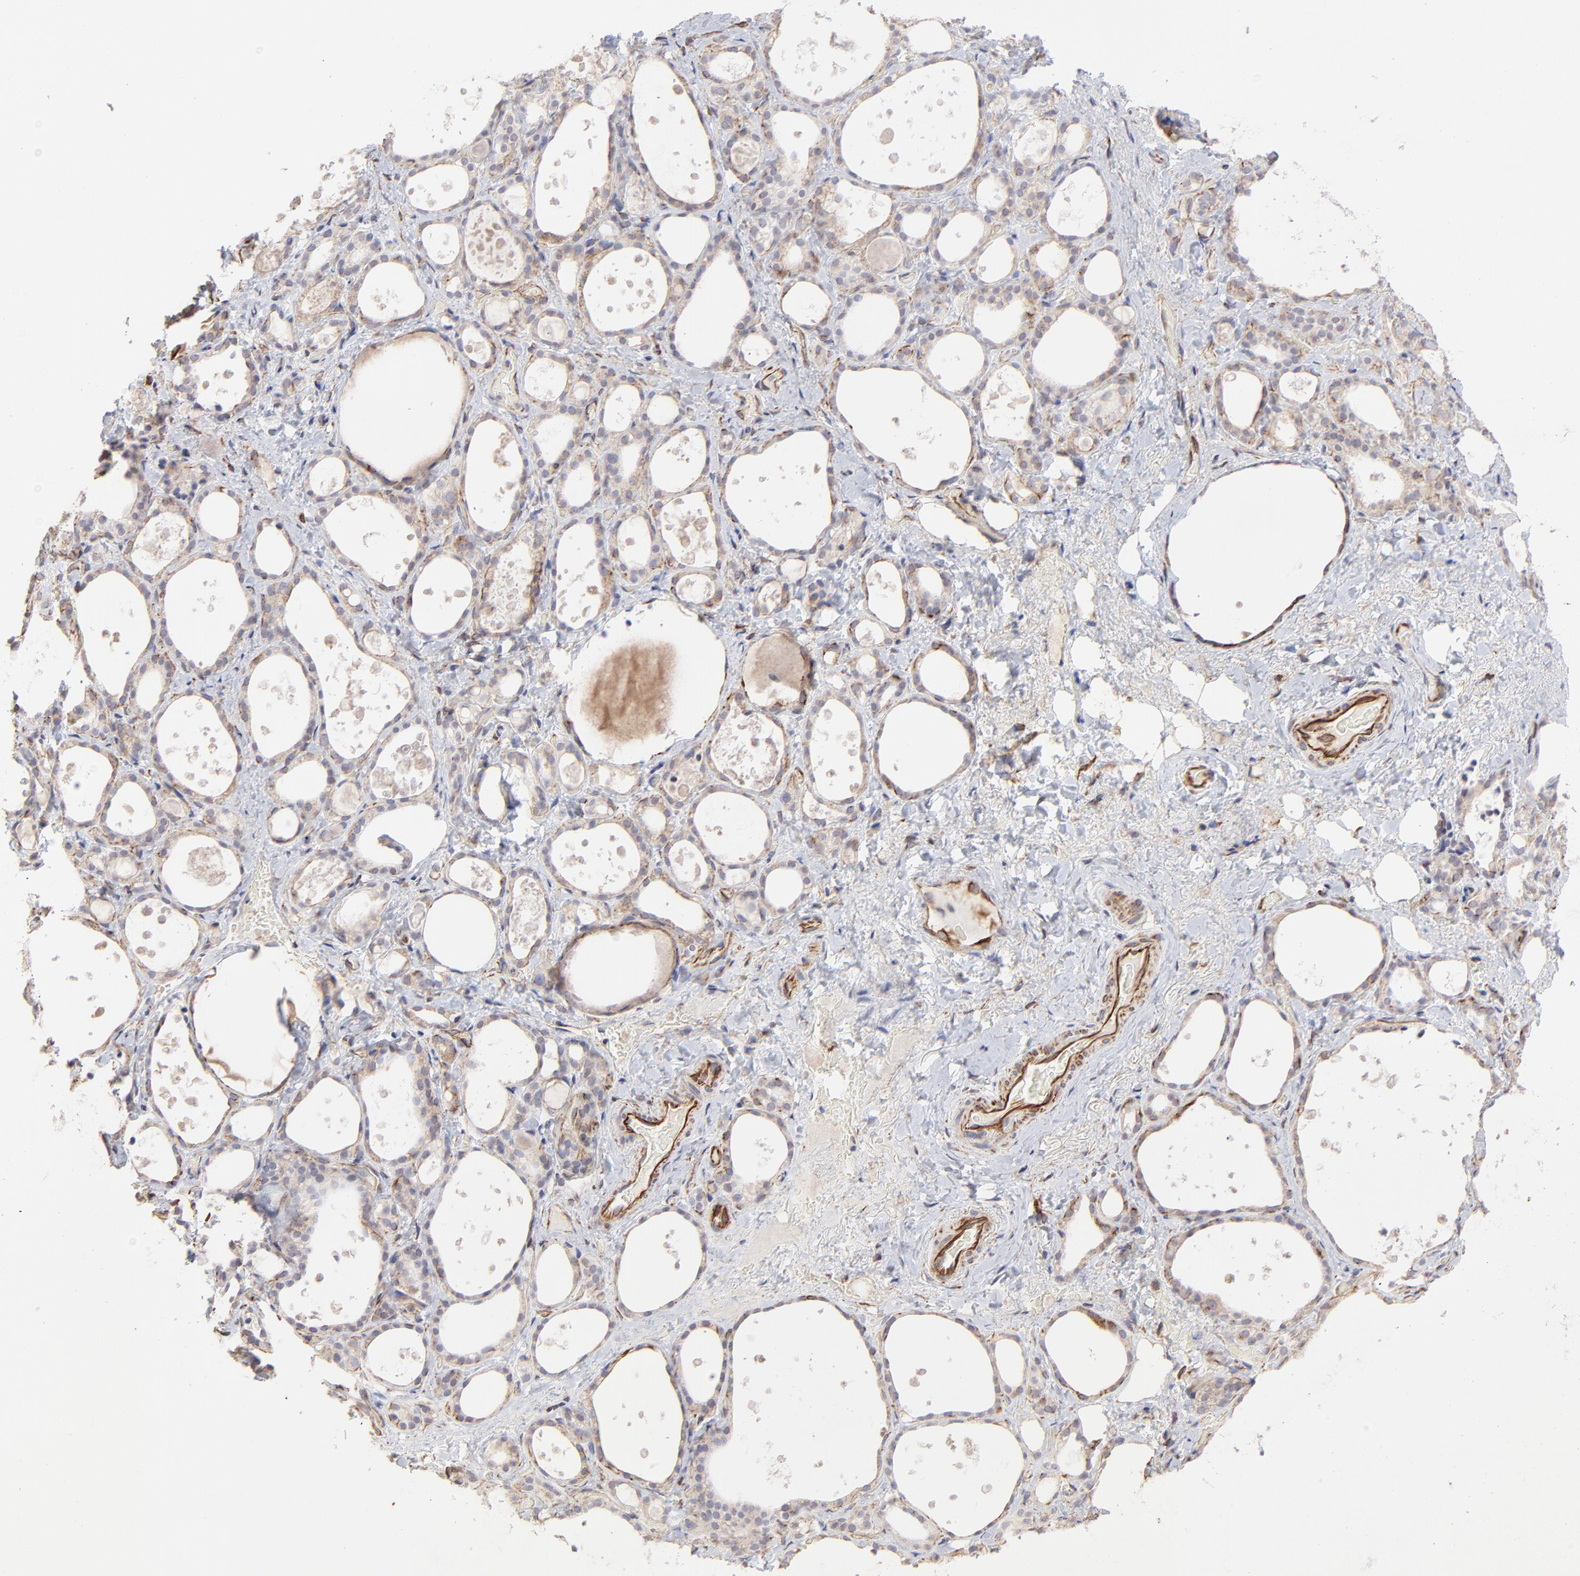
{"staining": {"intensity": "negative", "quantity": "none", "location": "none"}, "tissue": "thyroid gland", "cell_type": "Glandular cells", "image_type": "normal", "snomed": [{"axis": "morphology", "description": "Normal tissue, NOS"}, {"axis": "topography", "description": "Thyroid gland"}], "caption": "Immunohistochemistry (IHC) micrograph of unremarkable thyroid gland stained for a protein (brown), which shows no positivity in glandular cells.", "gene": "COX8C", "patient": {"sex": "female", "age": 75}}